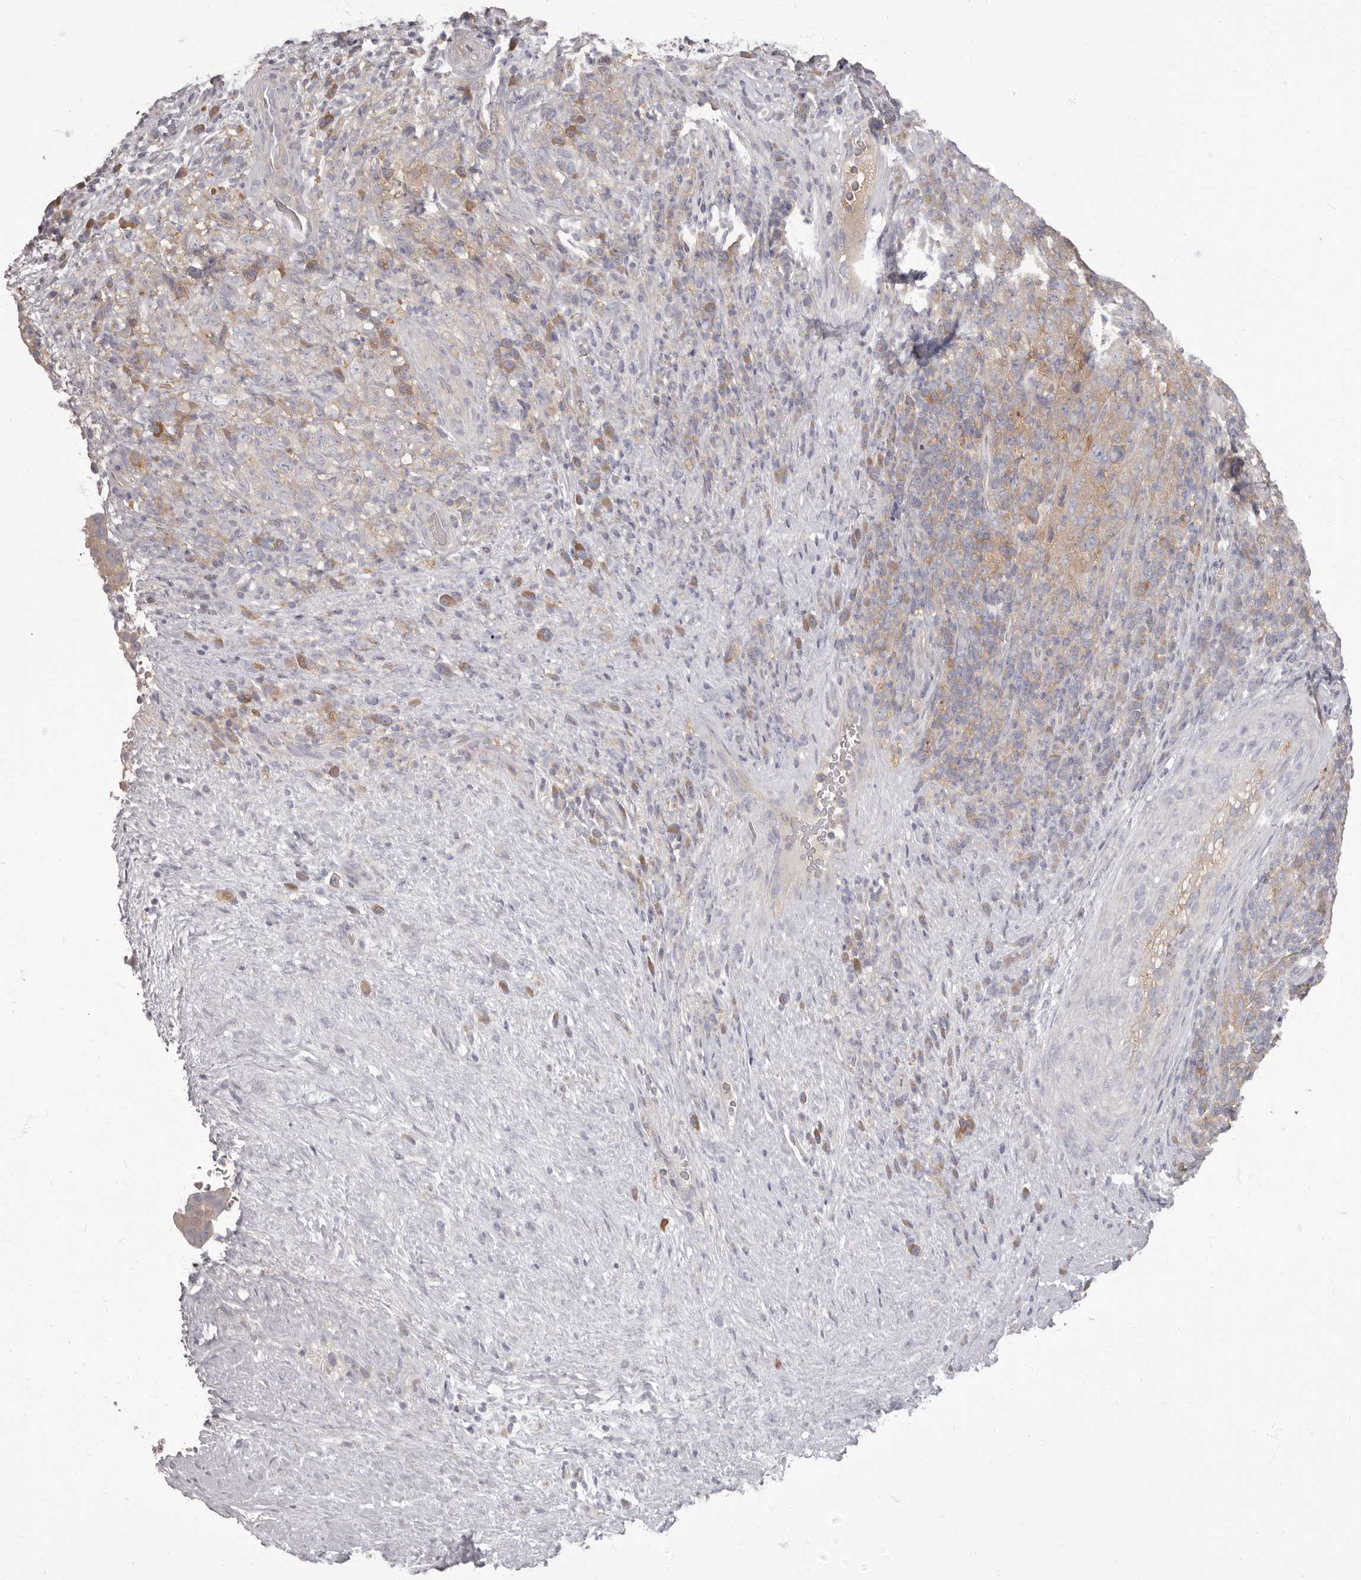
{"staining": {"intensity": "moderate", "quantity": "<25%", "location": "cytoplasmic/membranous"}, "tissue": "pancreatic cancer", "cell_type": "Tumor cells", "image_type": "cancer", "snomed": [{"axis": "morphology", "description": "Adenocarcinoma, NOS"}, {"axis": "topography", "description": "Pancreas"}], "caption": "Immunohistochemical staining of human adenocarcinoma (pancreatic) demonstrates low levels of moderate cytoplasmic/membranous protein positivity in about <25% of tumor cells.", "gene": "APEH", "patient": {"sex": "male", "age": 63}}